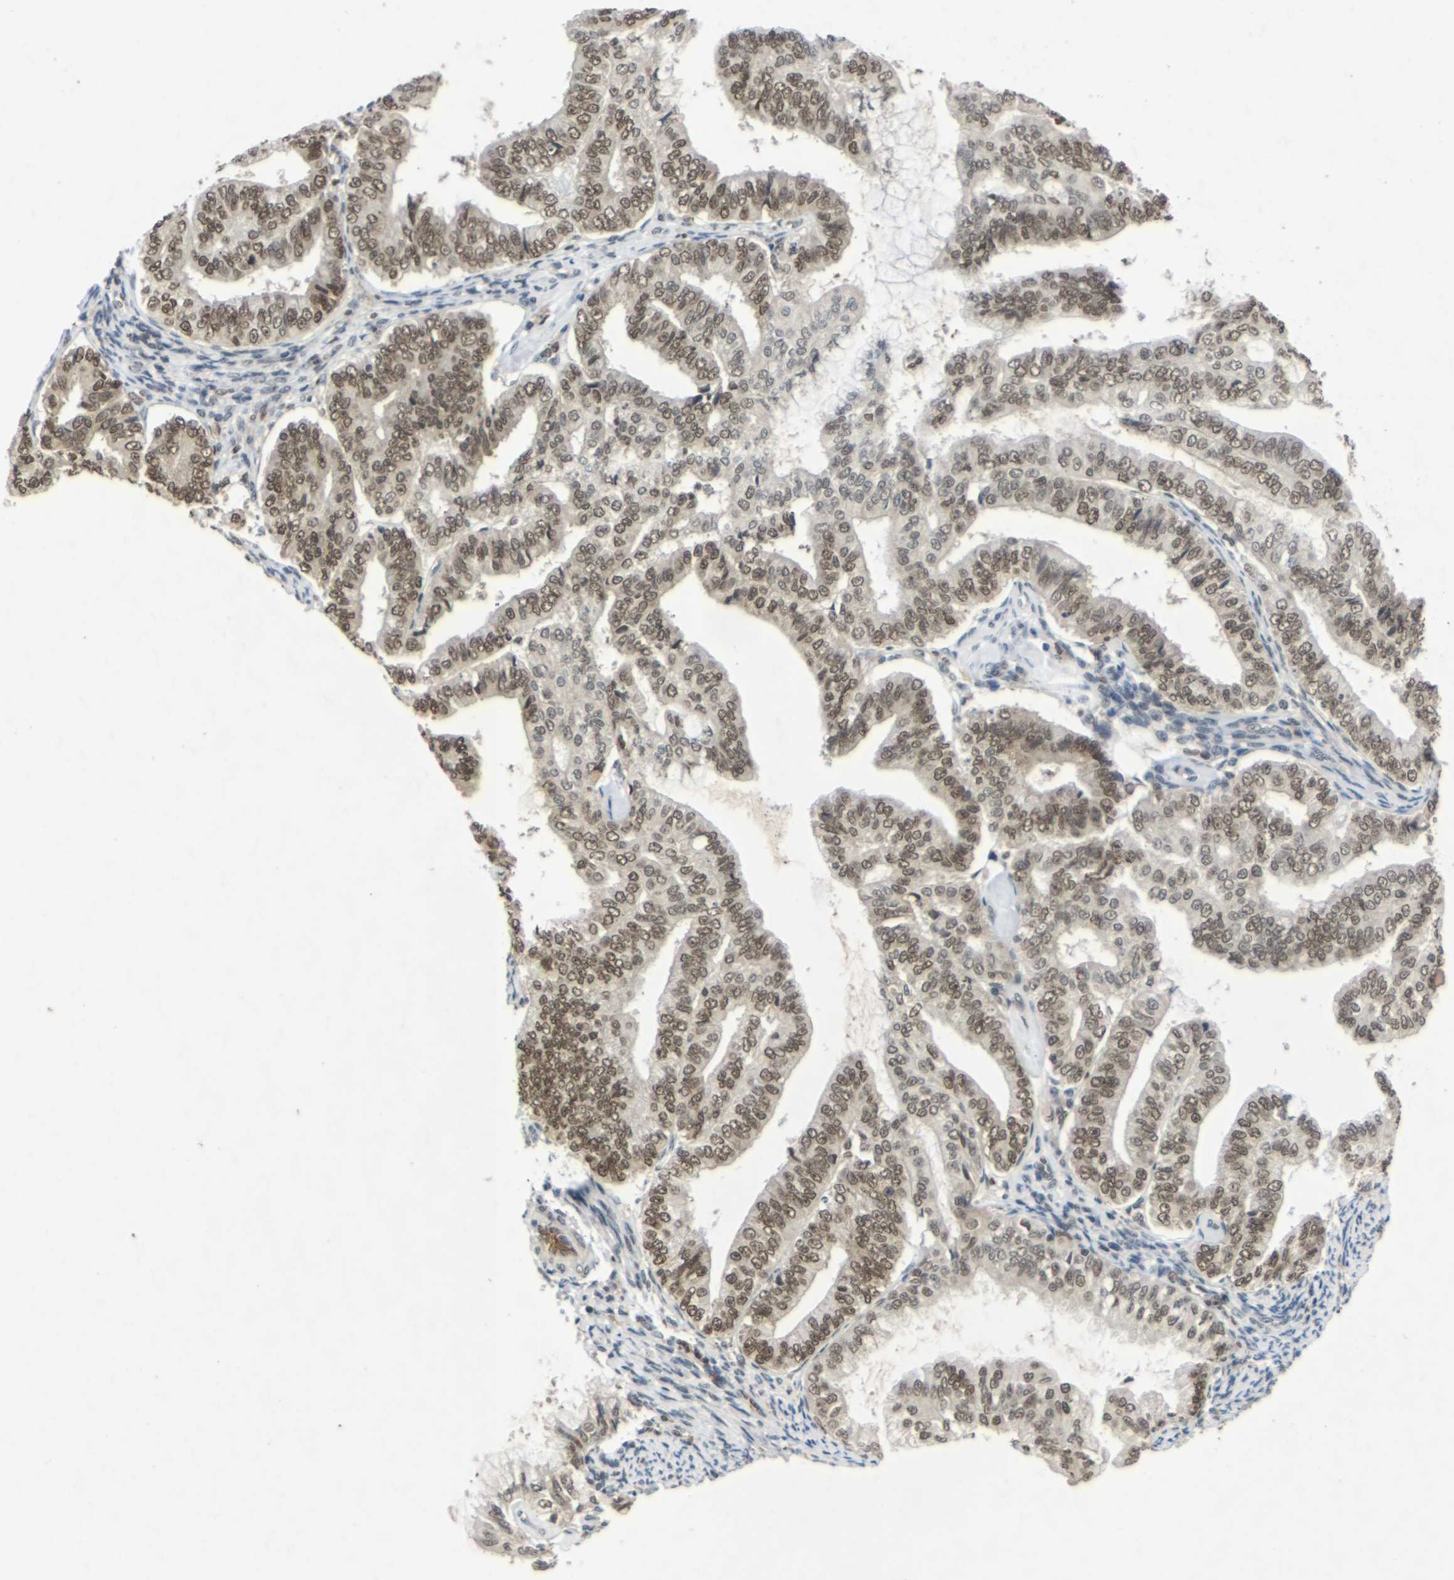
{"staining": {"intensity": "moderate", "quantity": ">75%", "location": "nuclear"}, "tissue": "endometrial cancer", "cell_type": "Tumor cells", "image_type": "cancer", "snomed": [{"axis": "morphology", "description": "Adenocarcinoma, NOS"}, {"axis": "topography", "description": "Endometrium"}], "caption": "Adenocarcinoma (endometrial) stained with DAB (3,3'-diaminobenzidine) IHC reveals medium levels of moderate nuclear staining in approximately >75% of tumor cells.", "gene": "NELFA", "patient": {"sex": "female", "age": 63}}